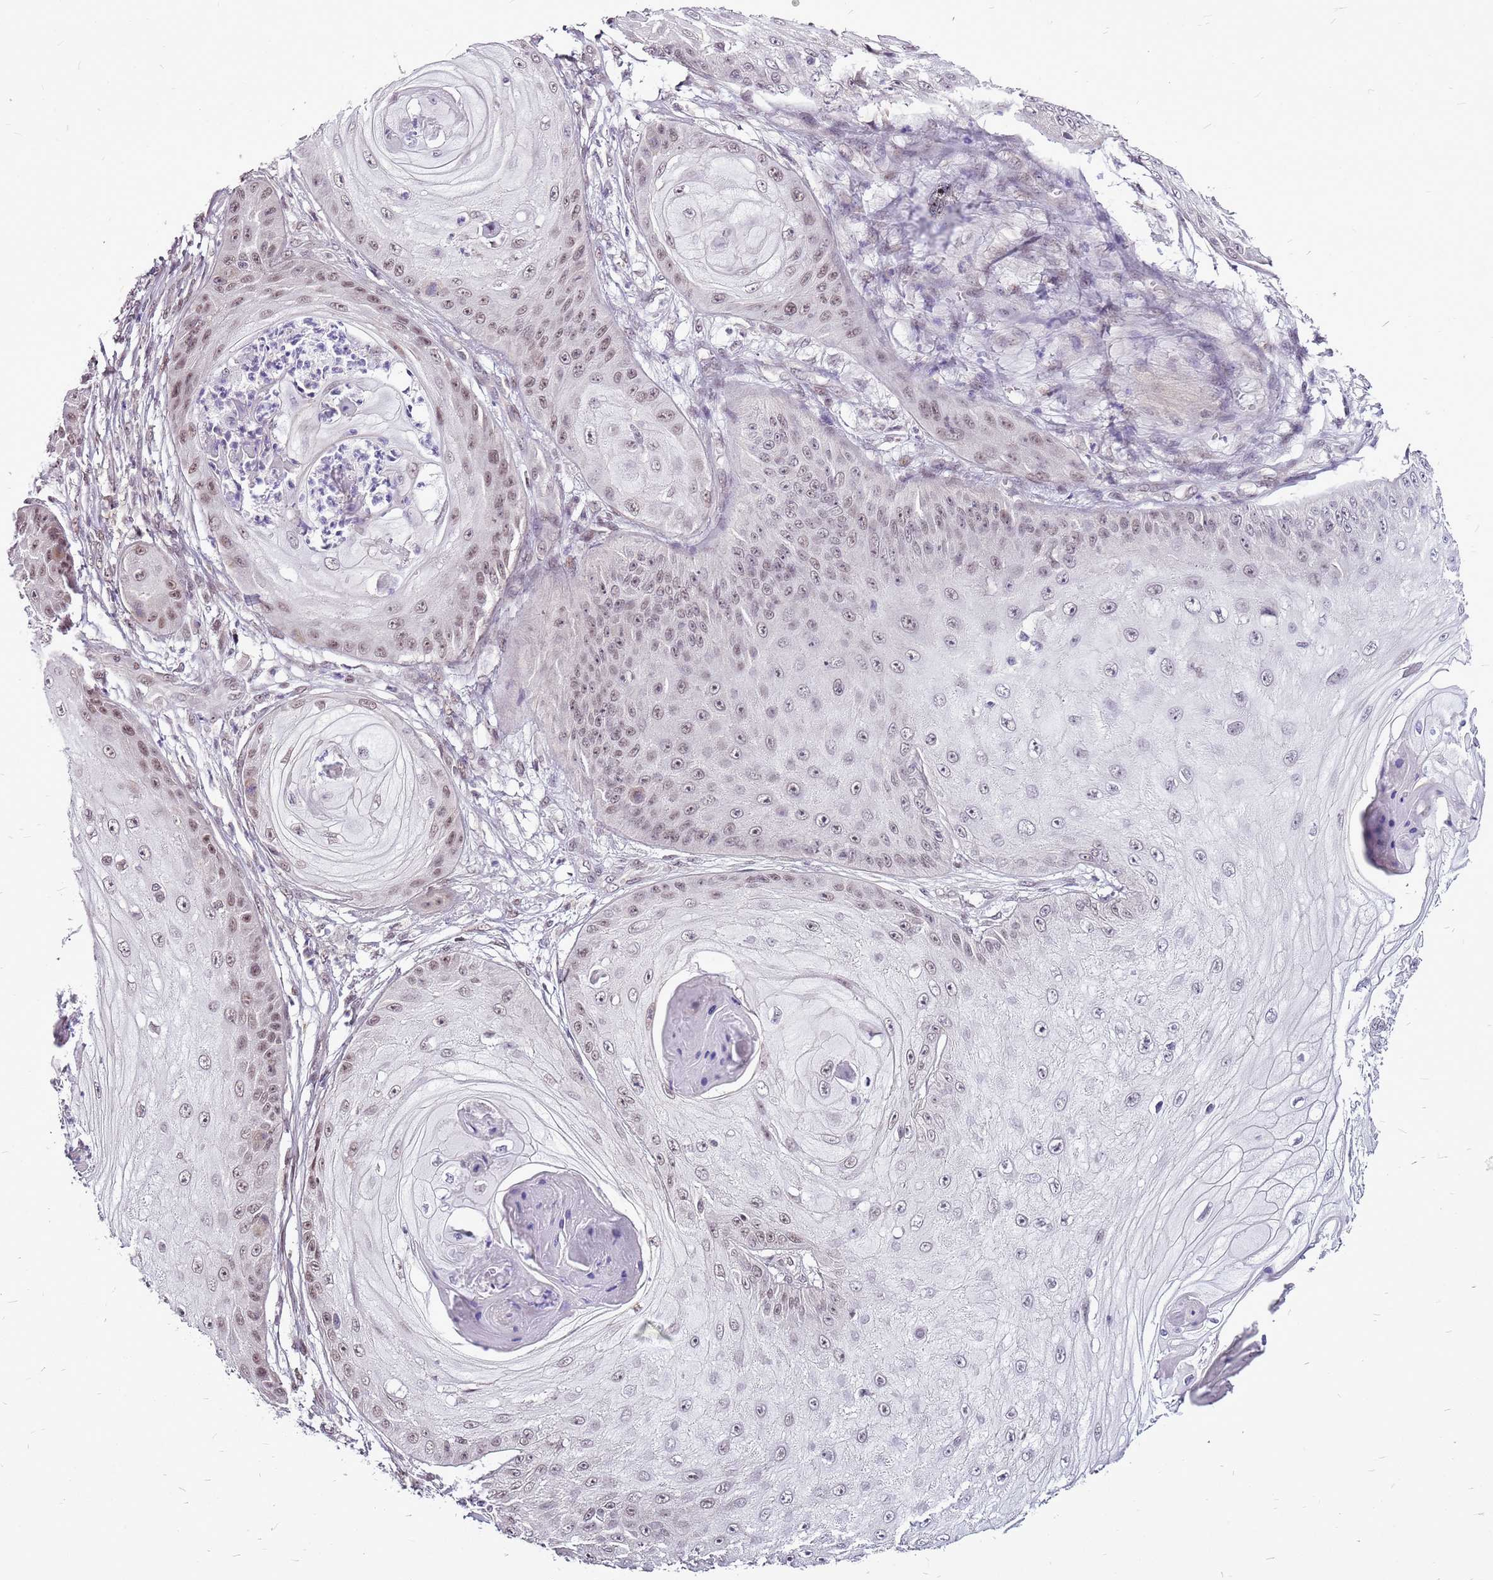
{"staining": {"intensity": "weak", "quantity": "25%-75%", "location": "nuclear"}, "tissue": "skin cancer", "cell_type": "Tumor cells", "image_type": "cancer", "snomed": [{"axis": "morphology", "description": "Squamous cell carcinoma, NOS"}, {"axis": "topography", "description": "Skin"}], "caption": "A low amount of weak nuclear positivity is identified in approximately 25%-75% of tumor cells in skin cancer tissue.", "gene": "CCDC166", "patient": {"sex": "male", "age": 70}}